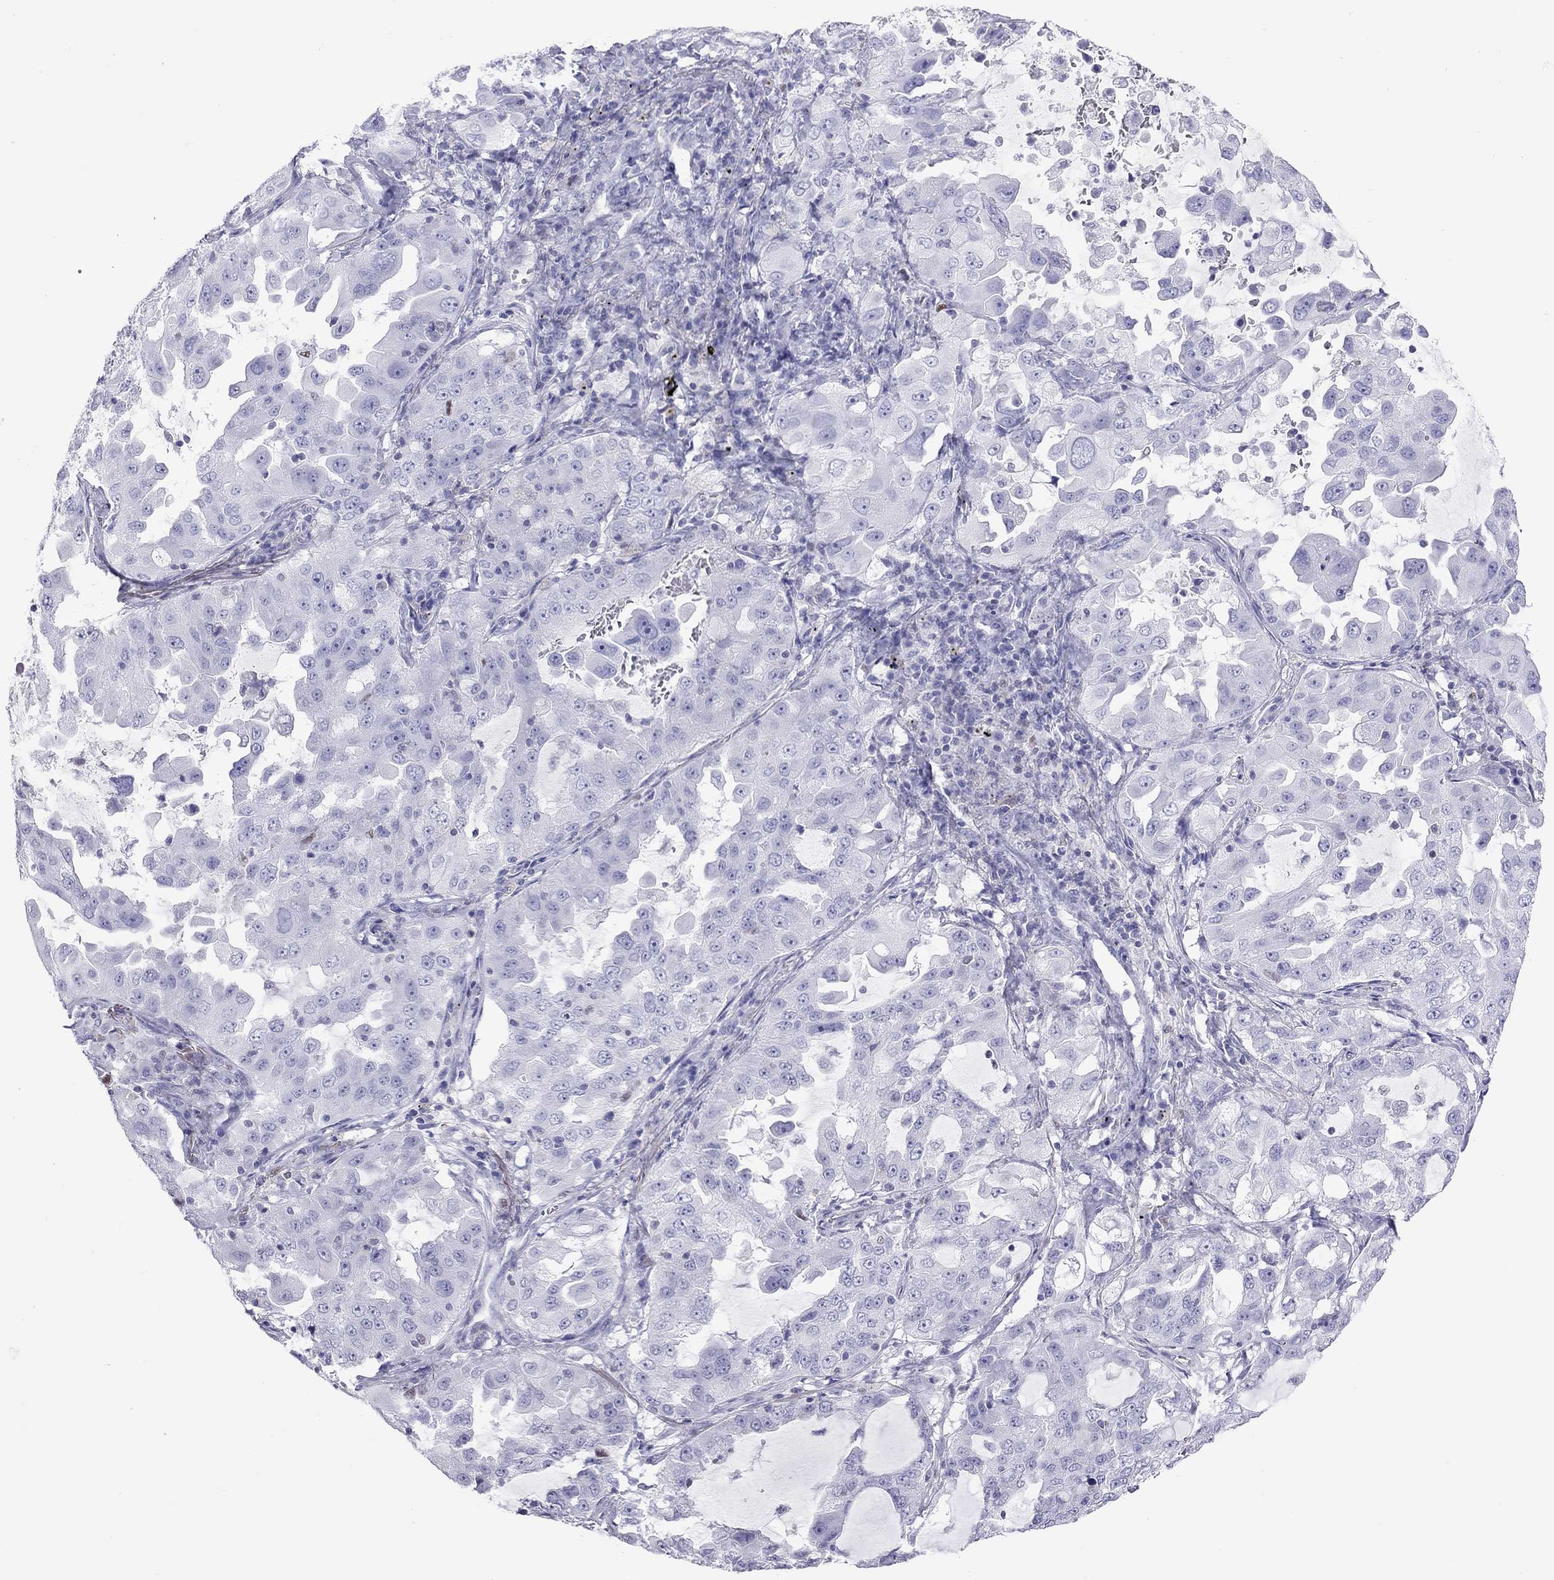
{"staining": {"intensity": "negative", "quantity": "none", "location": "none"}, "tissue": "lung cancer", "cell_type": "Tumor cells", "image_type": "cancer", "snomed": [{"axis": "morphology", "description": "Adenocarcinoma, NOS"}, {"axis": "topography", "description": "Lung"}], "caption": "Immunohistochemistry (IHC) micrograph of adenocarcinoma (lung) stained for a protein (brown), which exhibits no positivity in tumor cells.", "gene": "STAG3", "patient": {"sex": "female", "age": 61}}